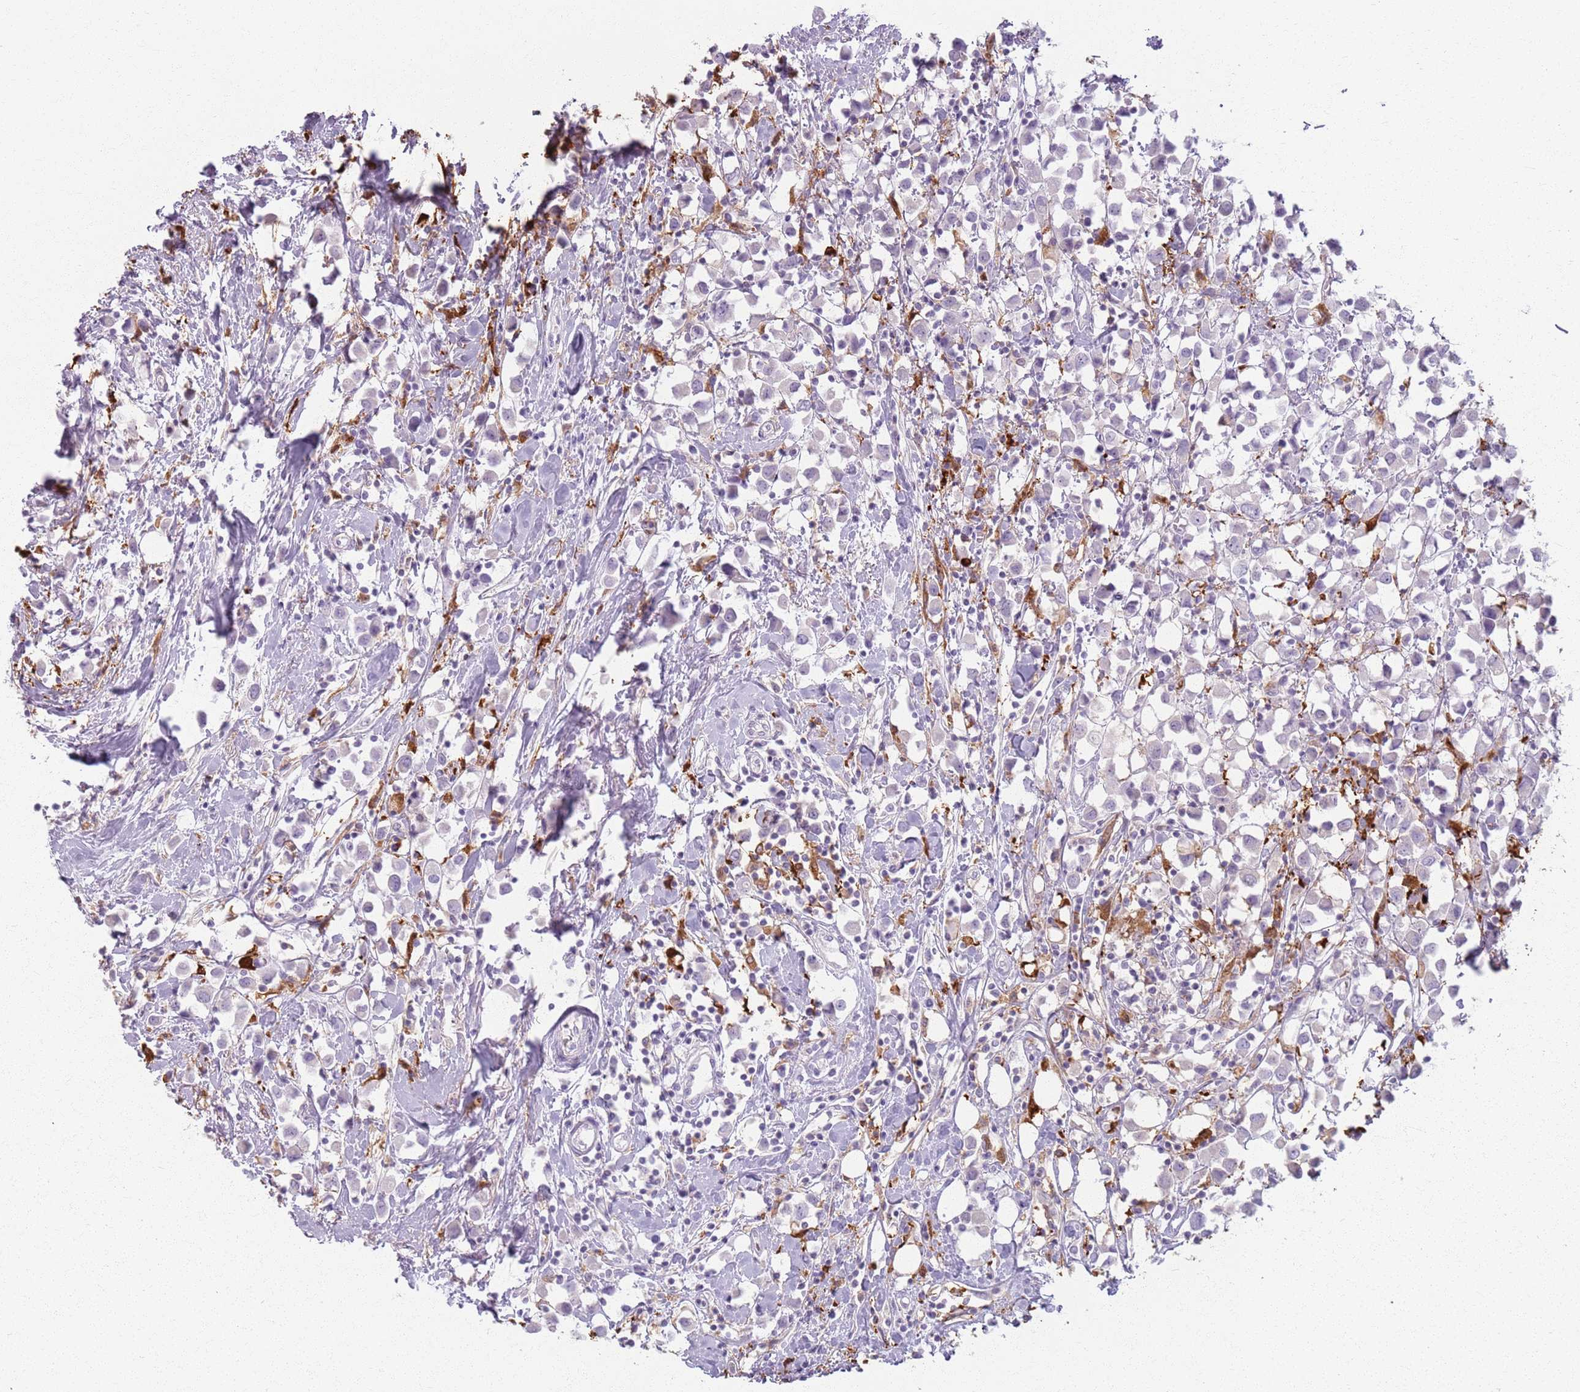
{"staining": {"intensity": "negative", "quantity": "none", "location": "none"}, "tissue": "breast cancer", "cell_type": "Tumor cells", "image_type": "cancer", "snomed": [{"axis": "morphology", "description": "Duct carcinoma"}, {"axis": "topography", "description": "Breast"}], "caption": "This micrograph is of breast cancer stained with IHC to label a protein in brown with the nuclei are counter-stained blue. There is no staining in tumor cells.", "gene": "GDPGP1", "patient": {"sex": "female", "age": 61}}